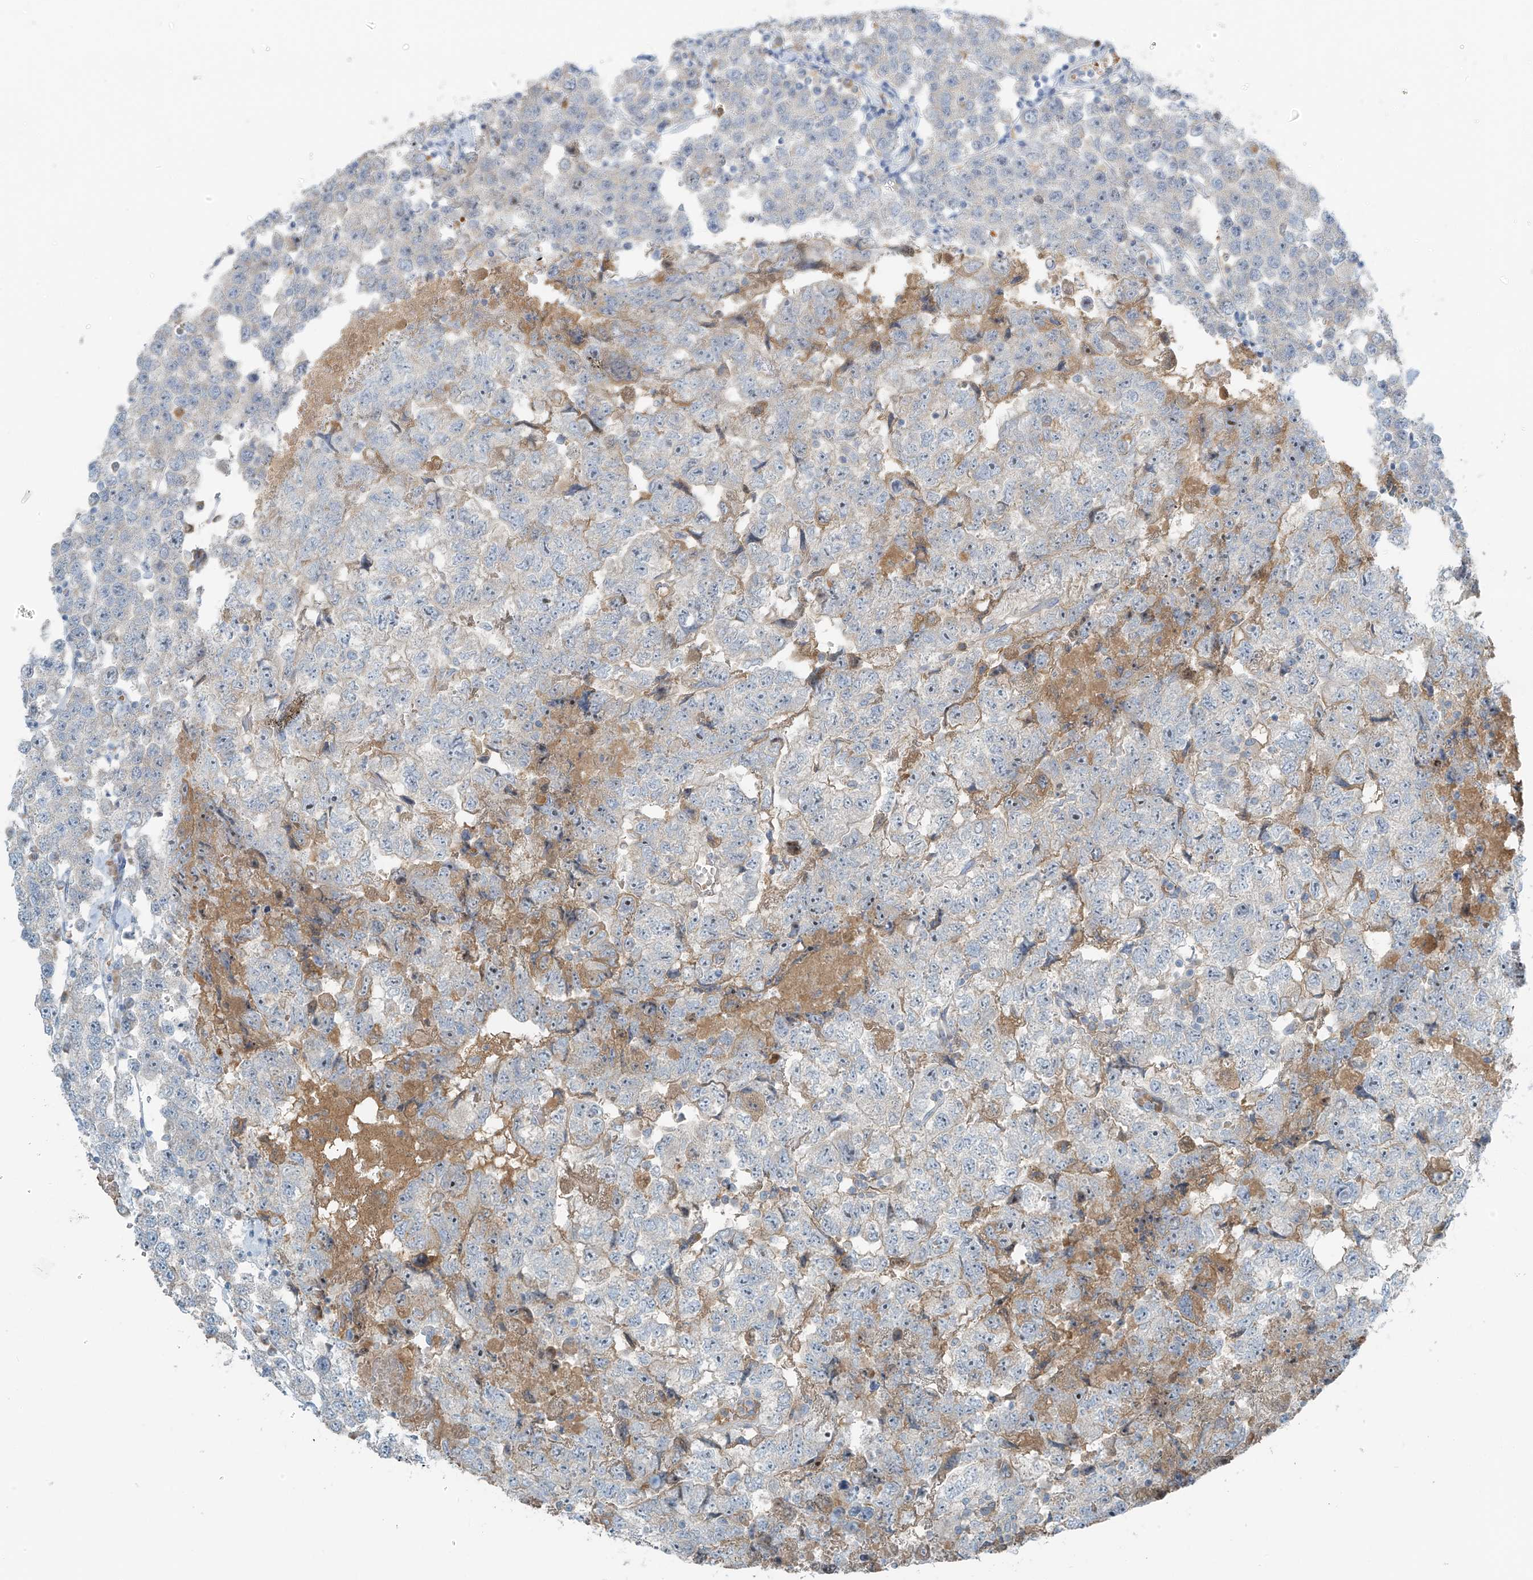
{"staining": {"intensity": "negative", "quantity": "none", "location": "none"}, "tissue": "testis cancer", "cell_type": "Tumor cells", "image_type": "cancer", "snomed": [{"axis": "morphology", "description": "Carcinoma, Embryonal, NOS"}, {"axis": "topography", "description": "Testis"}], "caption": "Tumor cells are negative for protein expression in human embryonal carcinoma (testis). The staining was performed using DAB (3,3'-diaminobenzidine) to visualize the protein expression in brown, while the nuclei were stained in blue with hematoxylin (Magnification: 20x).", "gene": "FAM131C", "patient": {"sex": "male", "age": 36}}